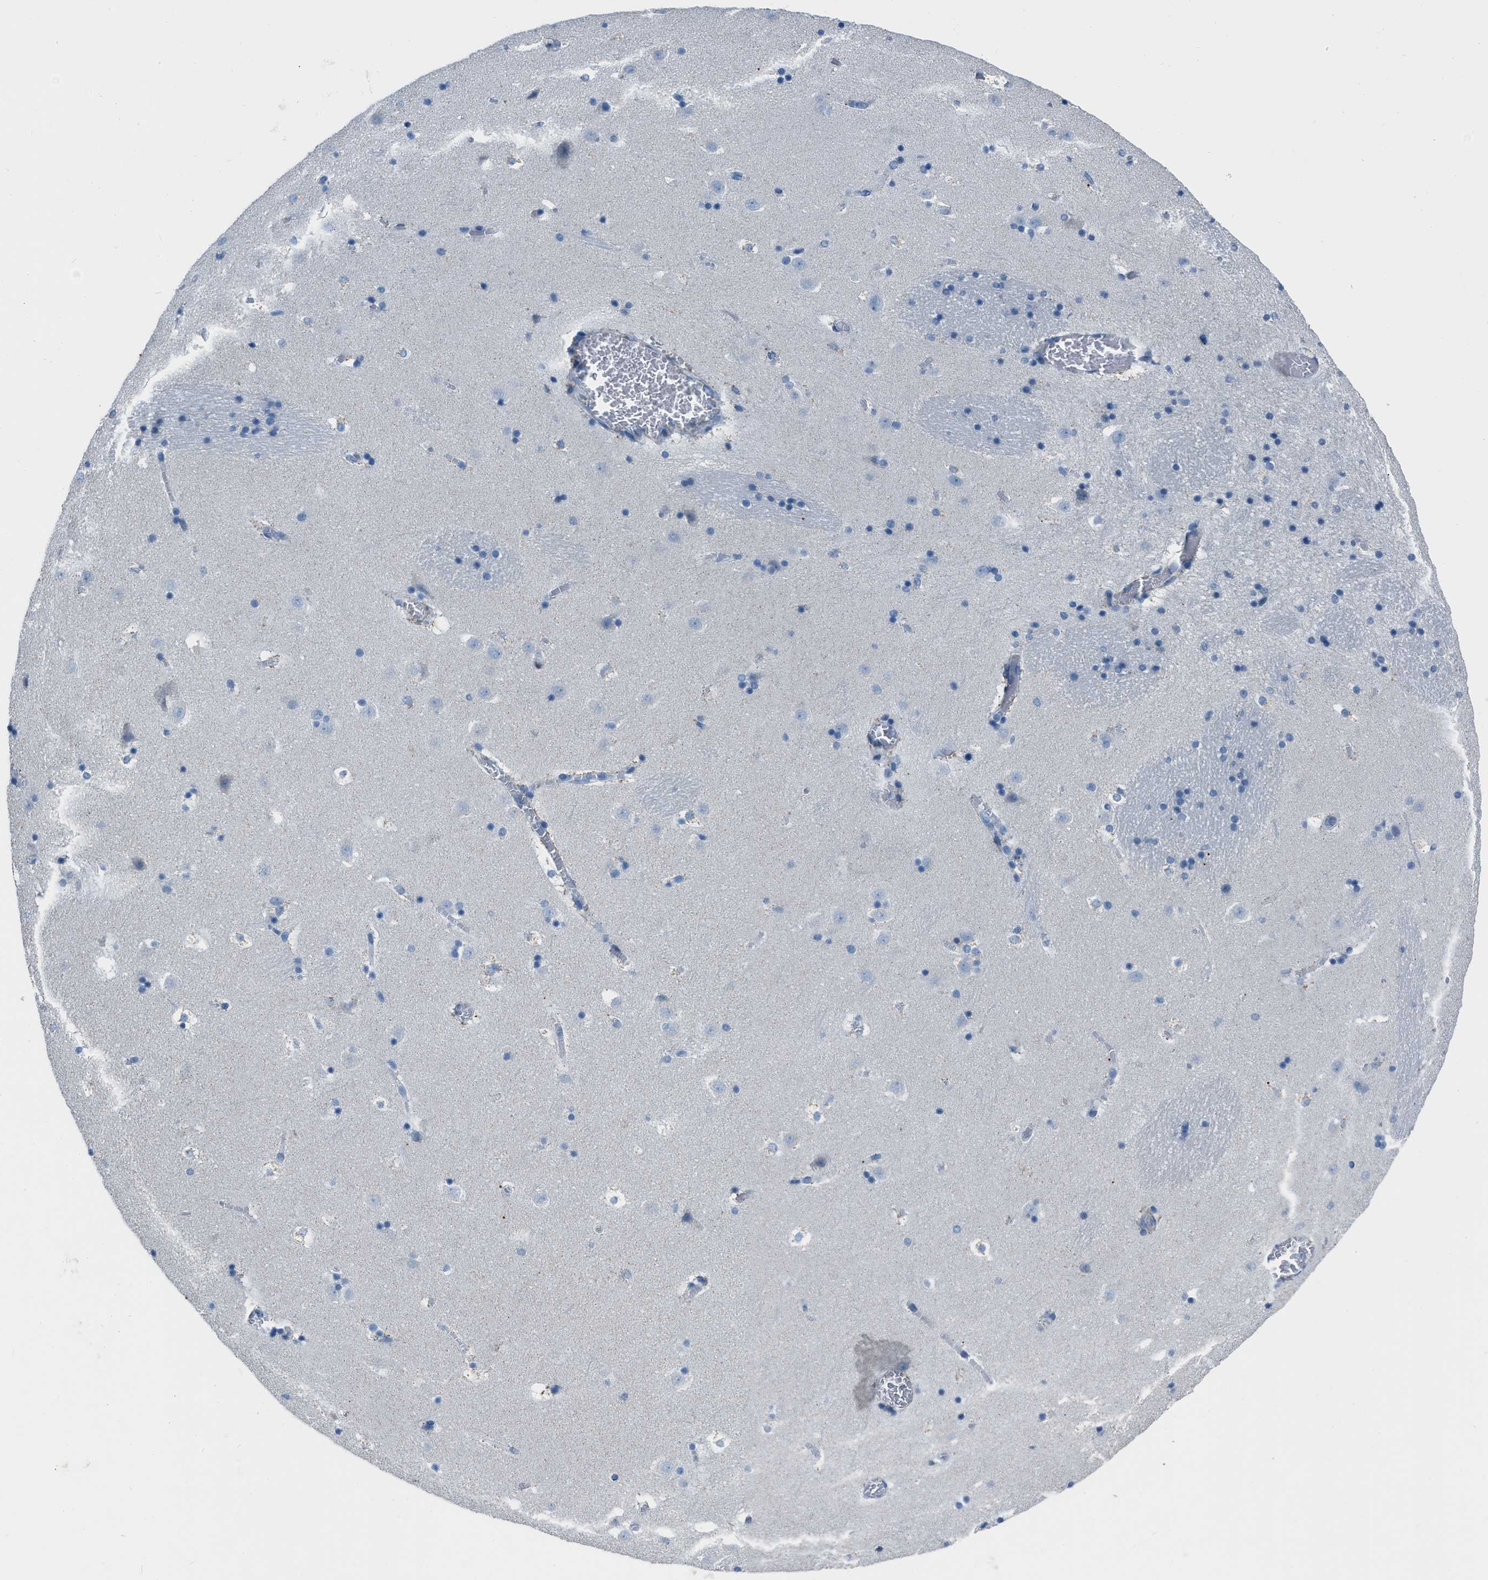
{"staining": {"intensity": "negative", "quantity": "none", "location": "none"}, "tissue": "caudate", "cell_type": "Glial cells", "image_type": "normal", "snomed": [{"axis": "morphology", "description": "Normal tissue, NOS"}, {"axis": "topography", "description": "Lateral ventricle wall"}], "caption": "This is a photomicrograph of immunohistochemistry staining of benign caudate, which shows no staining in glial cells.", "gene": "SPATC1L", "patient": {"sex": "male", "age": 45}}